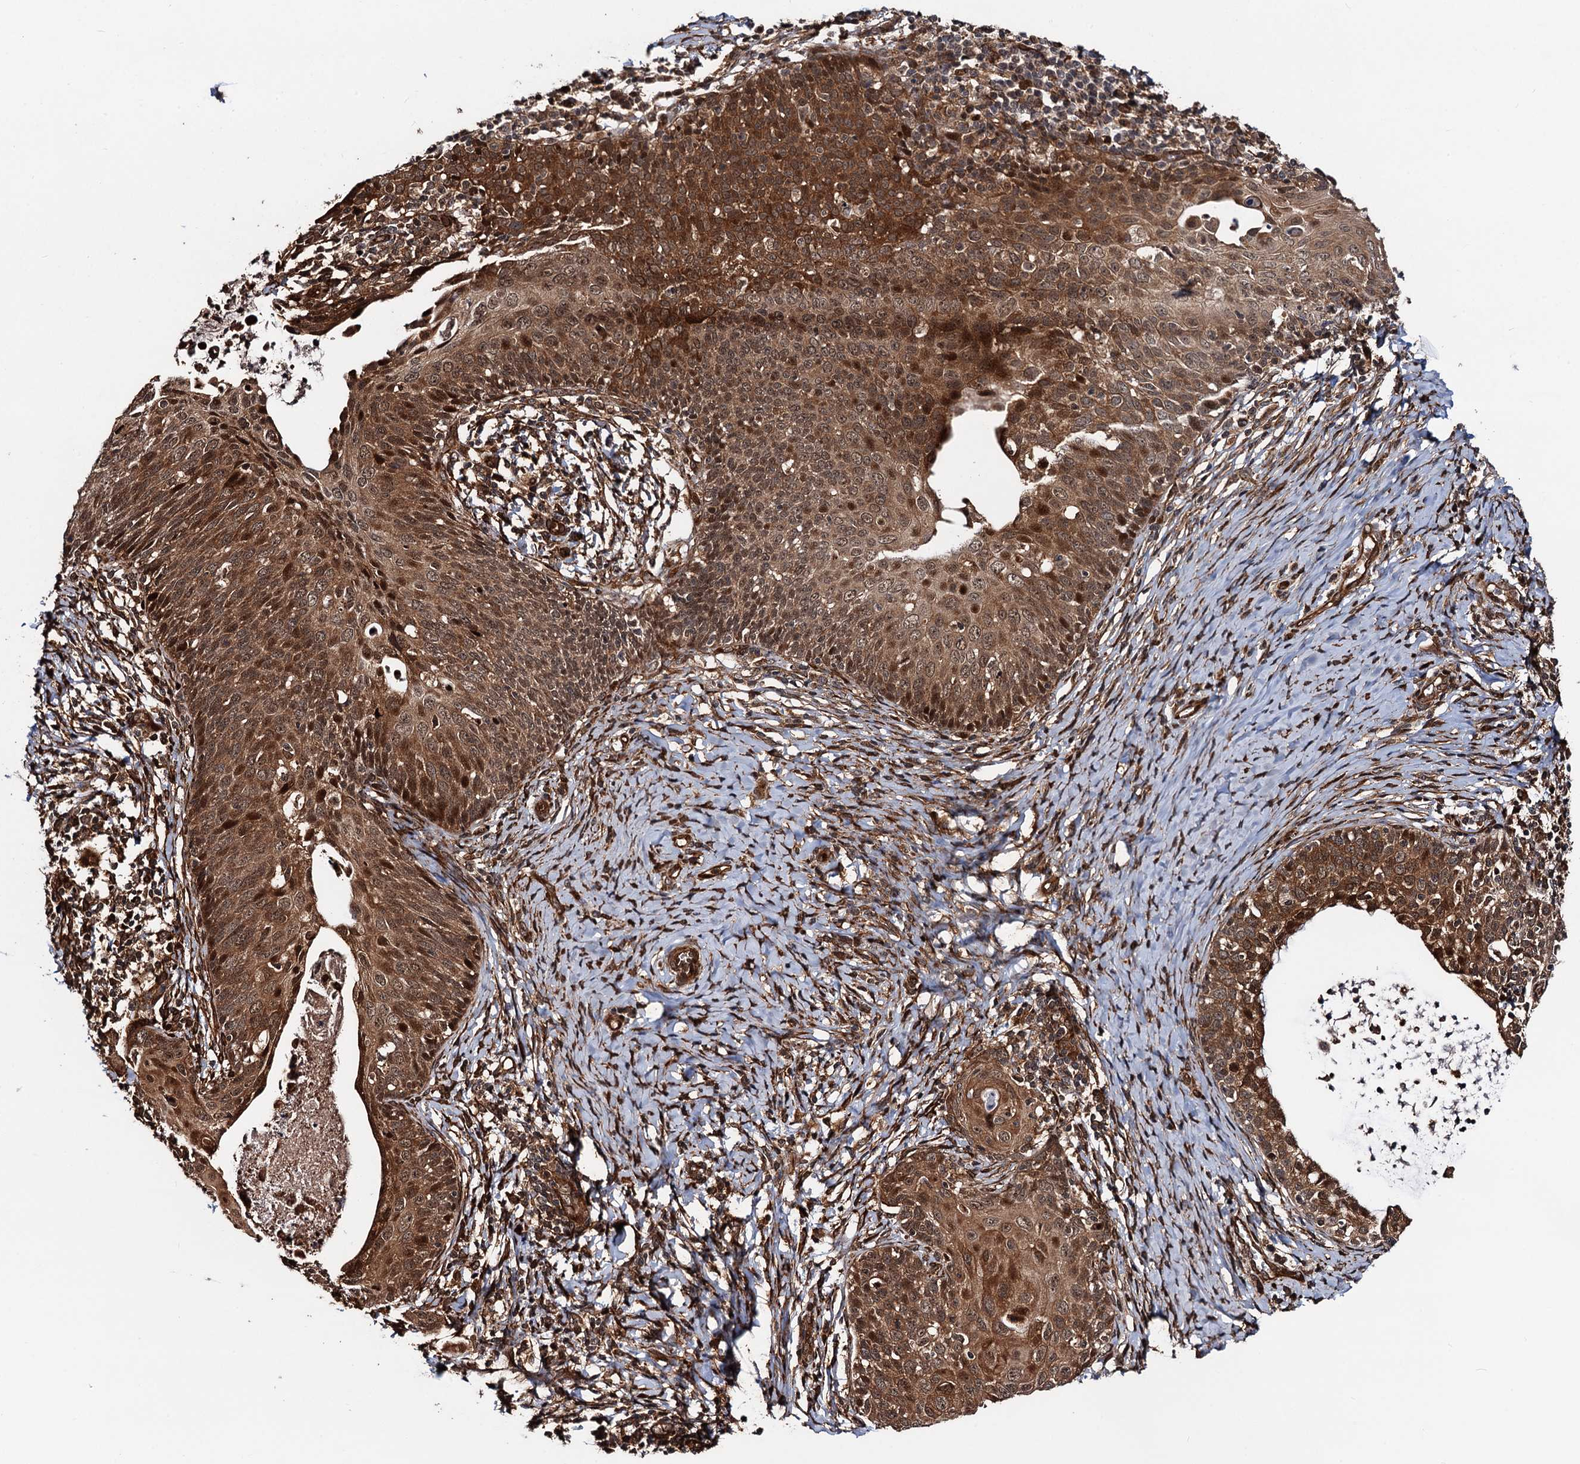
{"staining": {"intensity": "strong", "quantity": ">75%", "location": "cytoplasmic/membranous,nuclear"}, "tissue": "cervical cancer", "cell_type": "Tumor cells", "image_type": "cancer", "snomed": [{"axis": "morphology", "description": "Squamous cell carcinoma, NOS"}, {"axis": "topography", "description": "Cervix"}], "caption": "This image shows IHC staining of cervical squamous cell carcinoma, with high strong cytoplasmic/membranous and nuclear expression in approximately >75% of tumor cells.", "gene": "SNRNP25", "patient": {"sex": "female", "age": 52}}